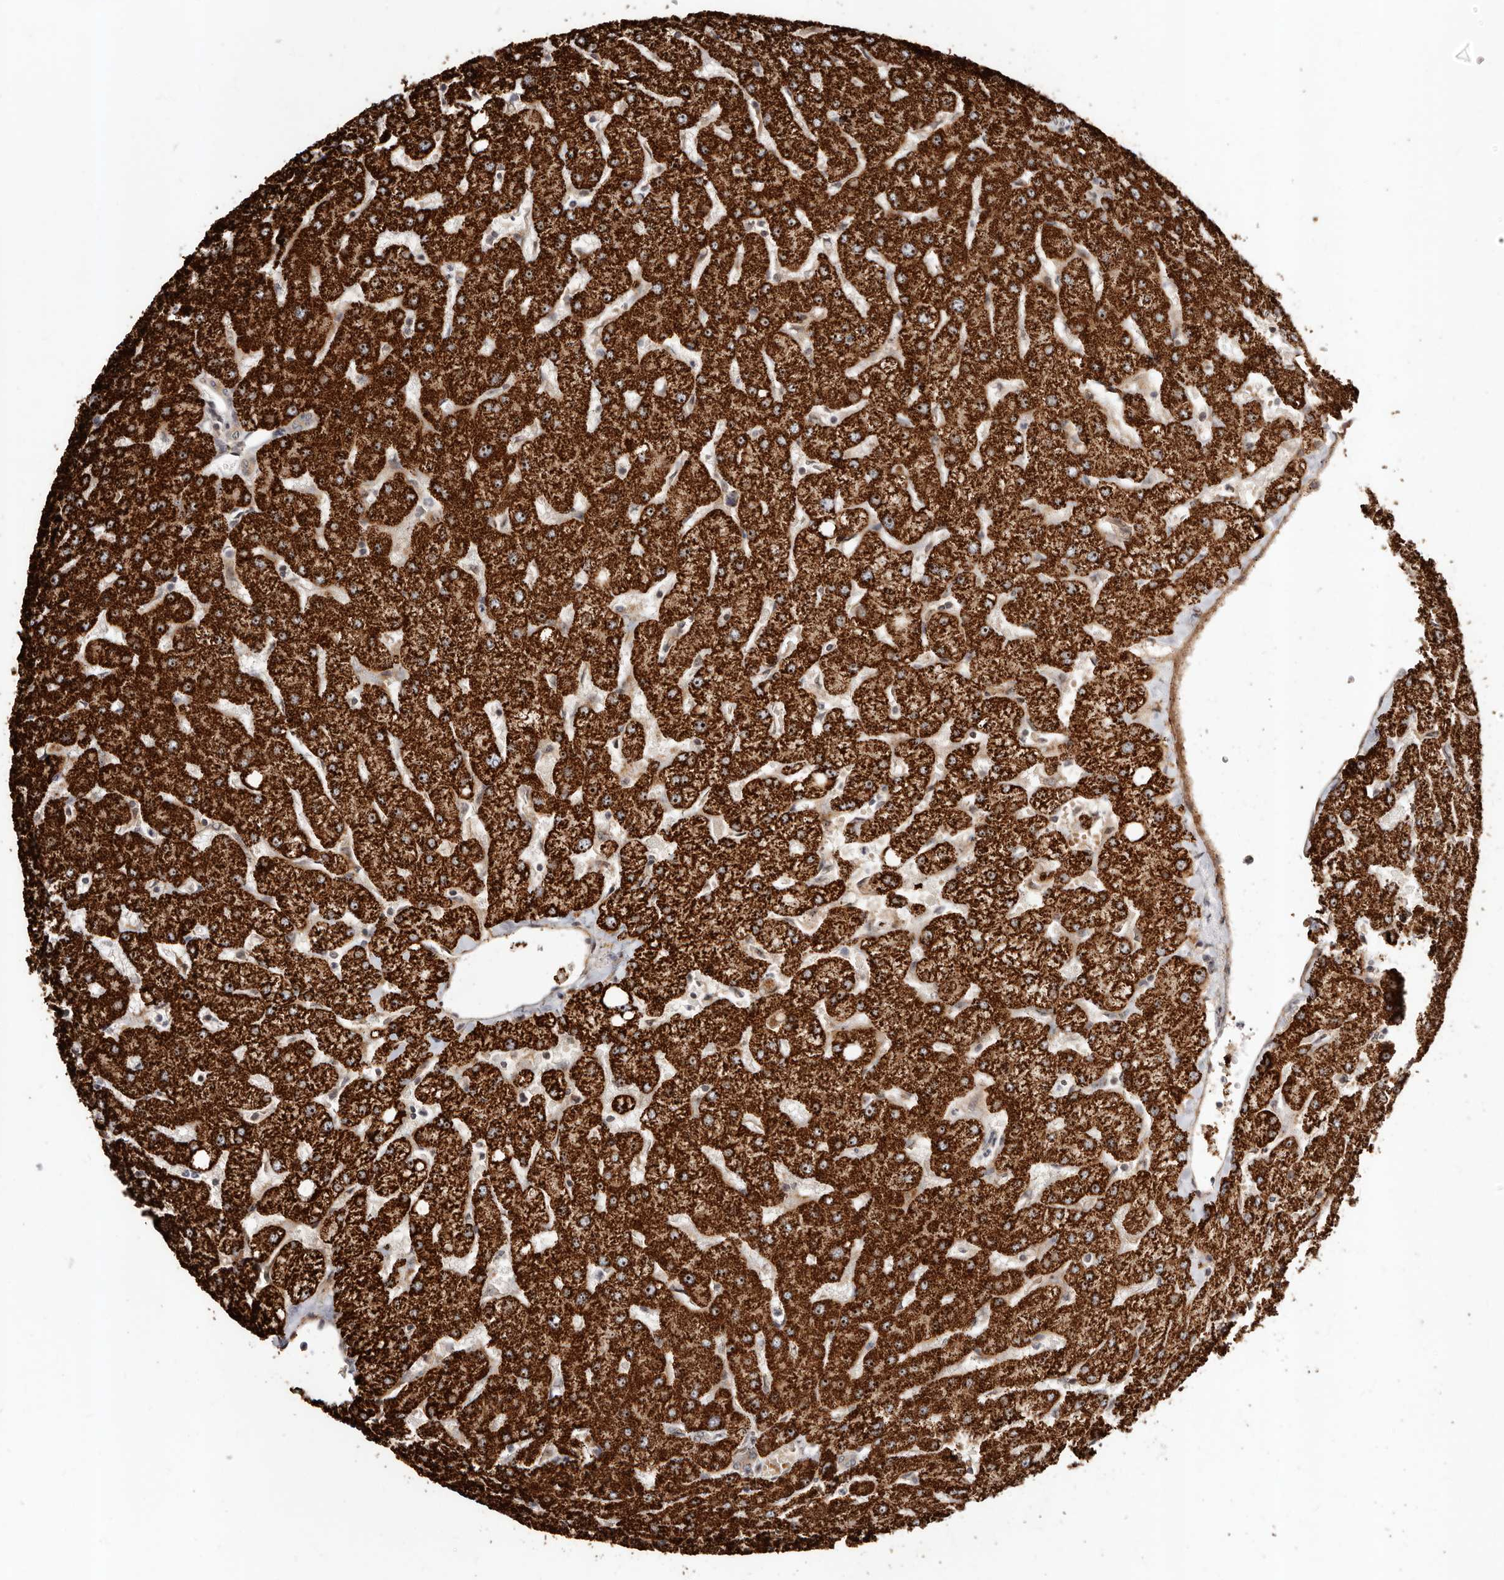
{"staining": {"intensity": "negative", "quantity": "none", "location": "none"}, "tissue": "liver", "cell_type": "Cholangiocytes", "image_type": "normal", "snomed": [{"axis": "morphology", "description": "Normal tissue, NOS"}, {"axis": "topography", "description": "Liver"}], "caption": "An immunohistochemistry histopathology image of unremarkable liver is shown. There is no staining in cholangiocytes of liver.", "gene": "APOL6", "patient": {"sex": "female", "age": 54}}